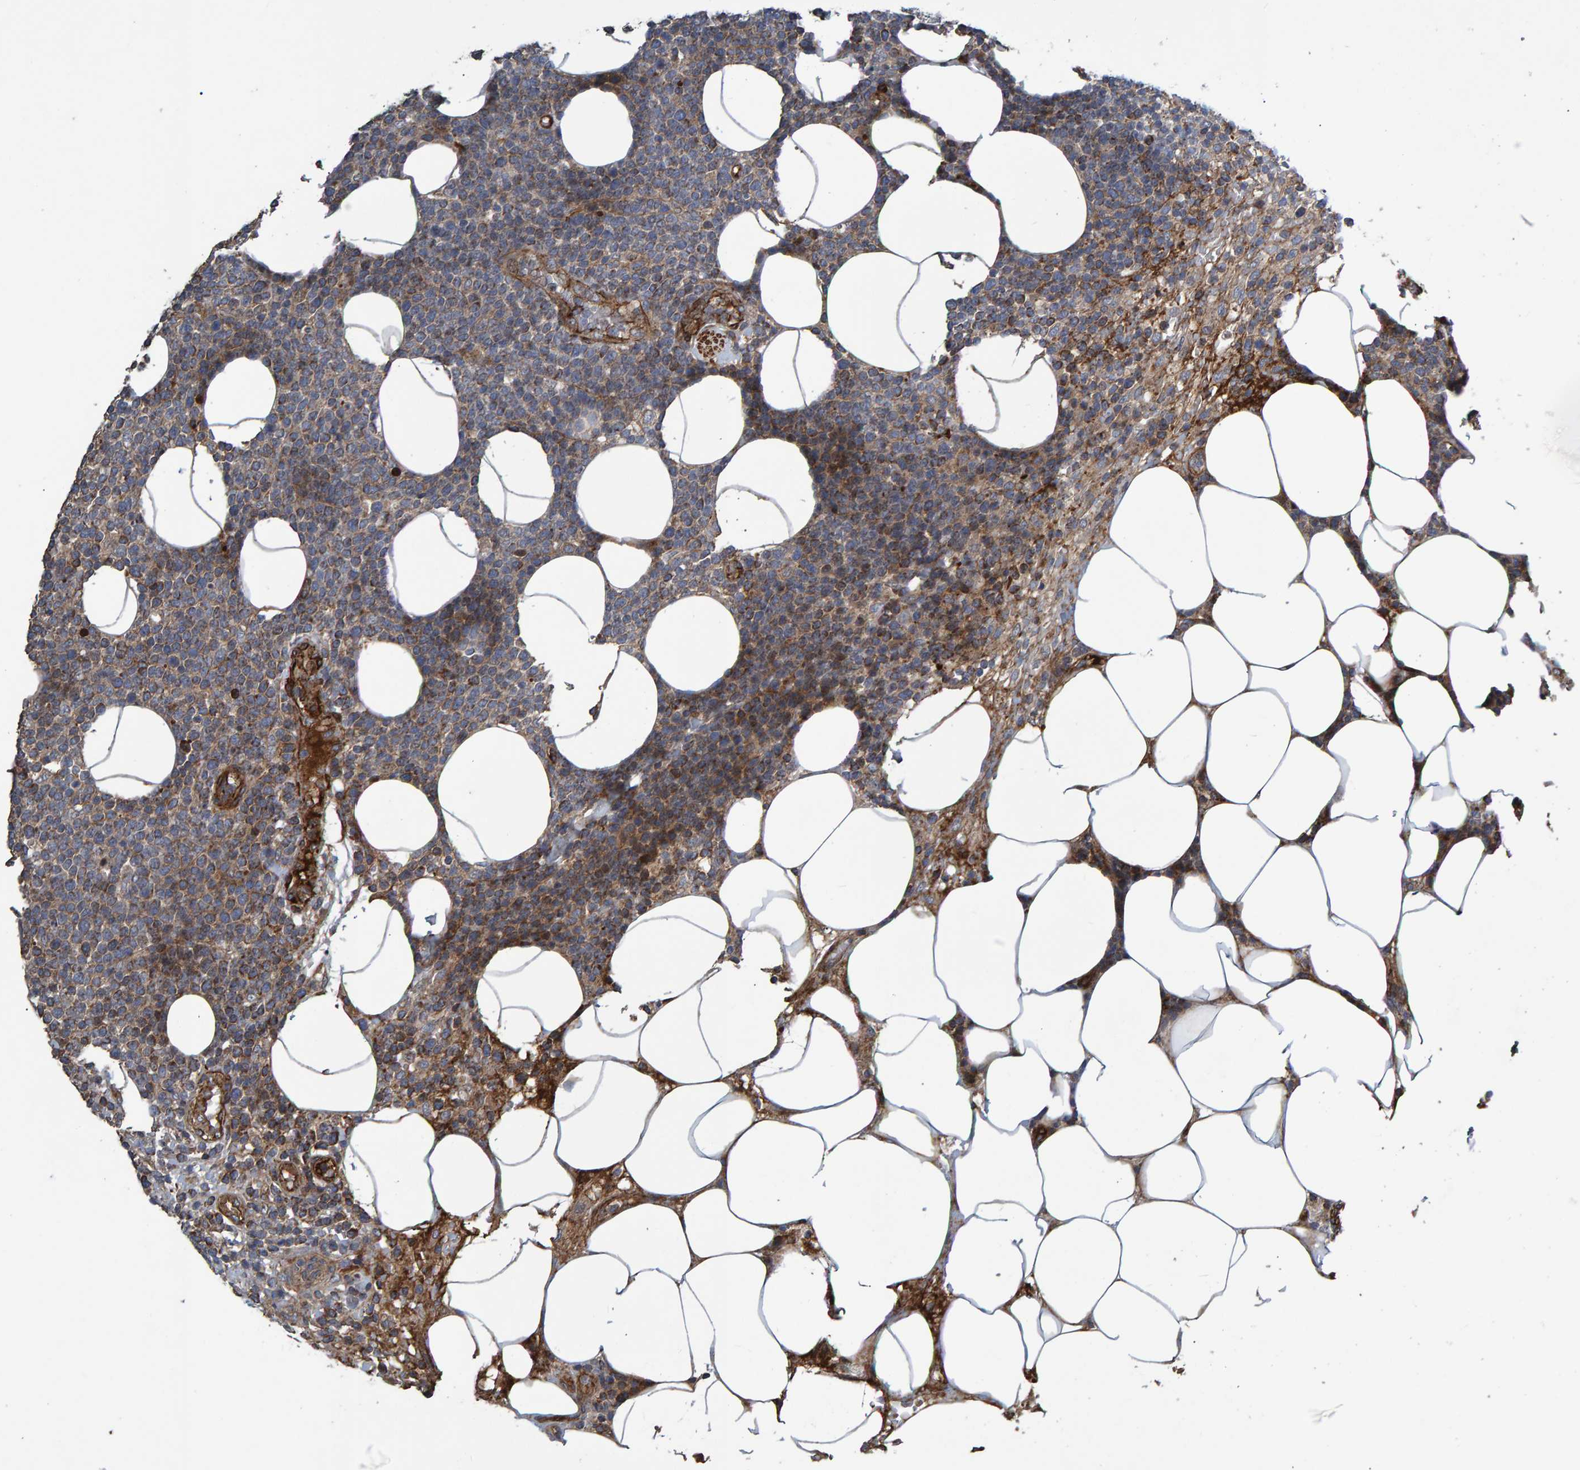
{"staining": {"intensity": "moderate", "quantity": "<25%", "location": "cytoplasmic/membranous"}, "tissue": "lymphoma", "cell_type": "Tumor cells", "image_type": "cancer", "snomed": [{"axis": "morphology", "description": "Malignant lymphoma, non-Hodgkin's type, High grade"}, {"axis": "topography", "description": "Lymph node"}], "caption": "Immunohistochemistry (IHC) image of human lymphoma stained for a protein (brown), which exhibits low levels of moderate cytoplasmic/membranous staining in approximately <25% of tumor cells.", "gene": "SLIT2", "patient": {"sex": "male", "age": 61}}